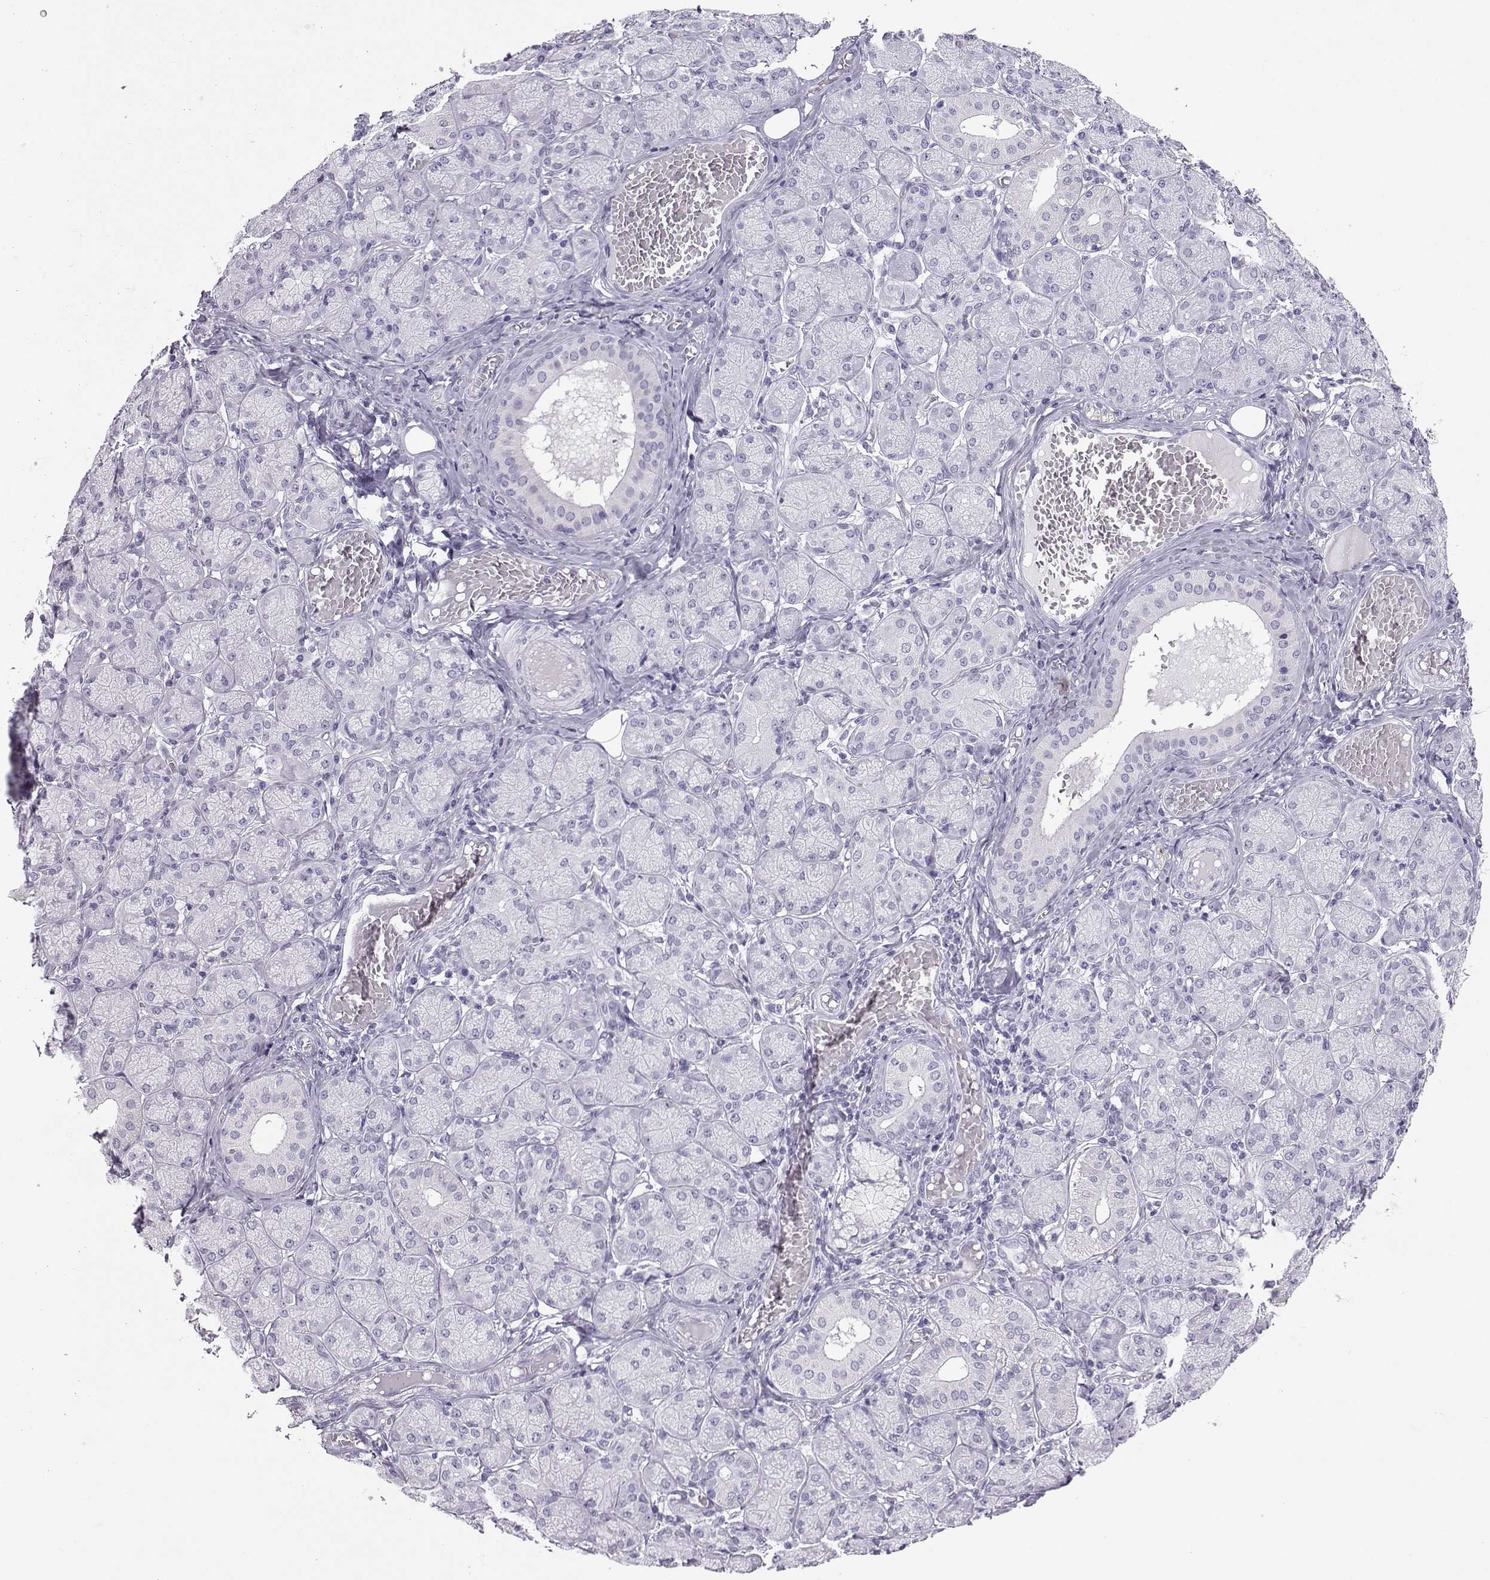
{"staining": {"intensity": "negative", "quantity": "none", "location": "none"}, "tissue": "salivary gland", "cell_type": "Glandular cells", "image_type": "normal", "snomed": [{"axis": "morphology", "description": "Normal tissue, NOS"}, {"axis": "topography", "description": "Salivary gland"}, {"axis": "topography", "description": "Peripheral nerve tissue"}], "caption": "A high-resolution histopathology image shows immunohistochemistry (IHC) staining of benign salivary gland, which exhibits no significant expression in glandular cells. The staining is performed using DAB (3,3'-diaminobenzidine) brown chromogen with nuclei counter-stained in using hematoxylin.", "gene": "NEFL", "patient": {"sex": "female", "age": 24}}